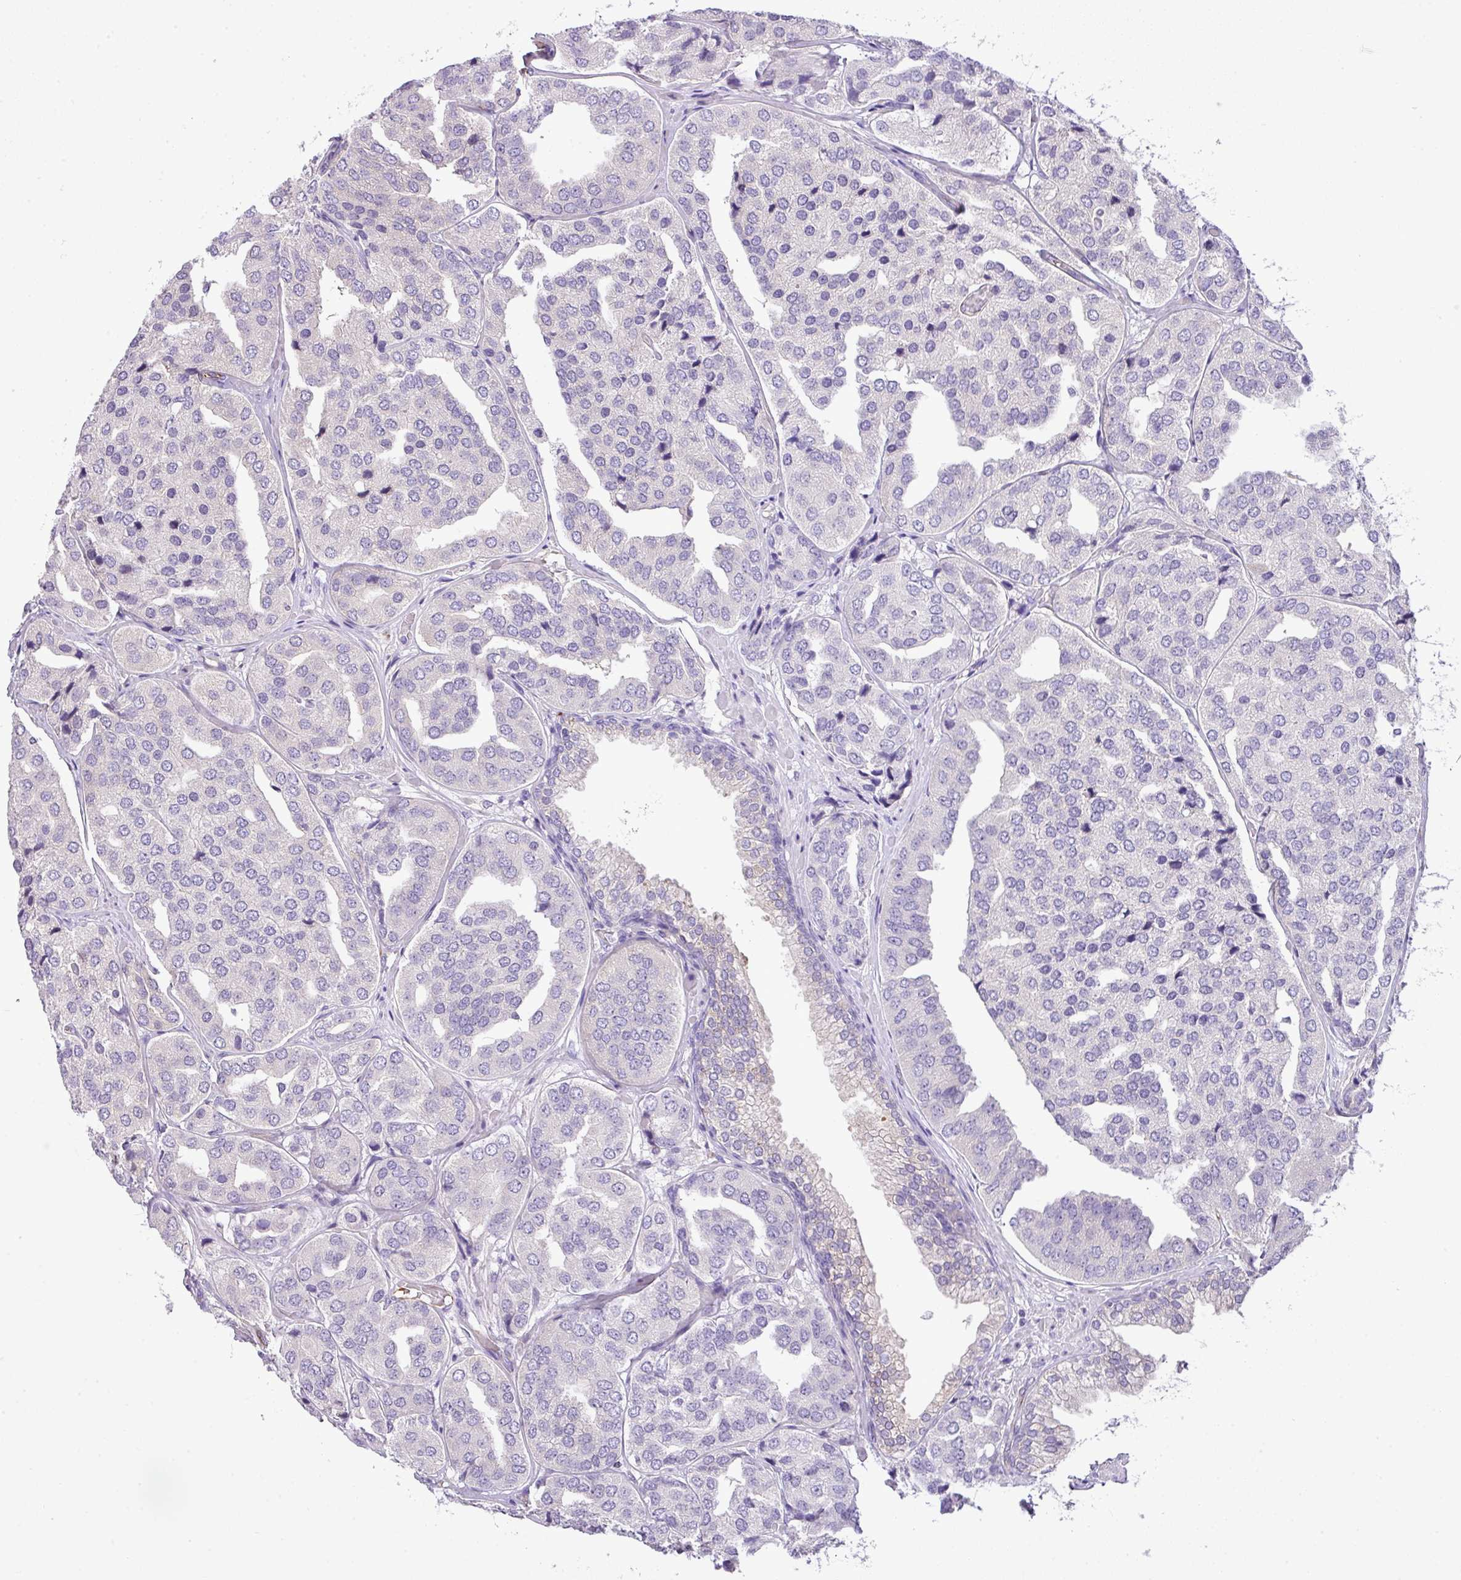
{"staining": {"intensity": "negative", "quantity": "none", "location": "none"}, "tissue": "prostate cancer", "cell_type": "Tumor cells", "image_type": "cancer", "snomed": [{"axis": "morphology", "description": "Adenocarcinoma, High grade"}, {"axis": "topography", "description": "Prostate"}], "caption": "This is an immunohistochemistry (IHC) micrograph of prostate cancer (adenocarcinoma (high-grade)). There is no staining in tumor cells.", "gene": "ENSG00000273748", "patient": {"sex": "male", "age": 63}}